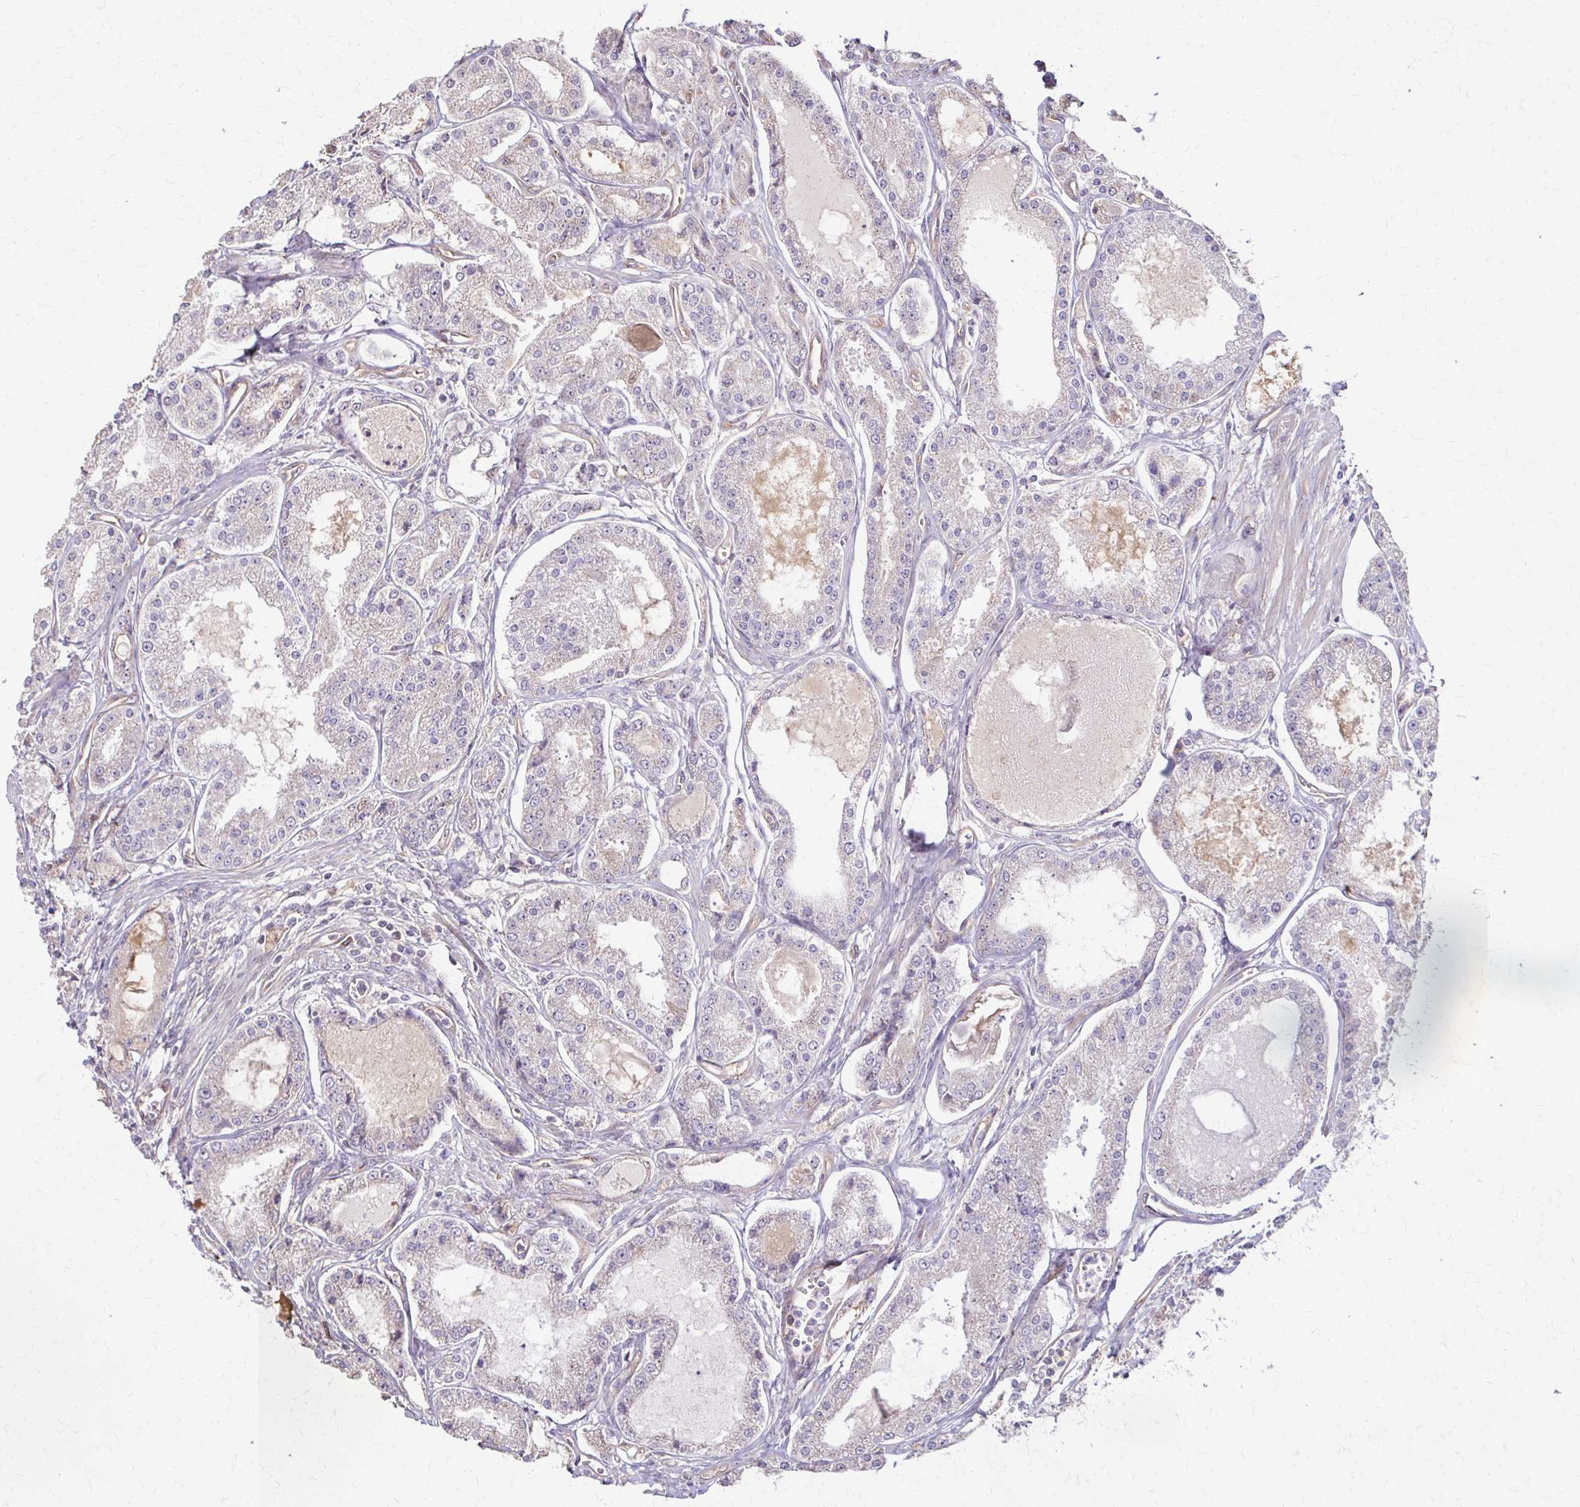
{"staining": {"intensity": "weak", "quantity": "<25%", "location": "cytoplasmic/membranous"}, "tissue": "prostate cancer", "cell_type": "Tumor cells", "image_type": "cancer", "snomed": [{"axis": "morphology", "description": "Adenocarcinoma, High grade"}, {"axis": "topography", "description": "Prostate"}], "caption": "Human prostate cancer stained for a protein using IHC shows no positivity in tumor cells.", "gene": "IL18BP", "patient": {"sex": "male", "age": 66}}